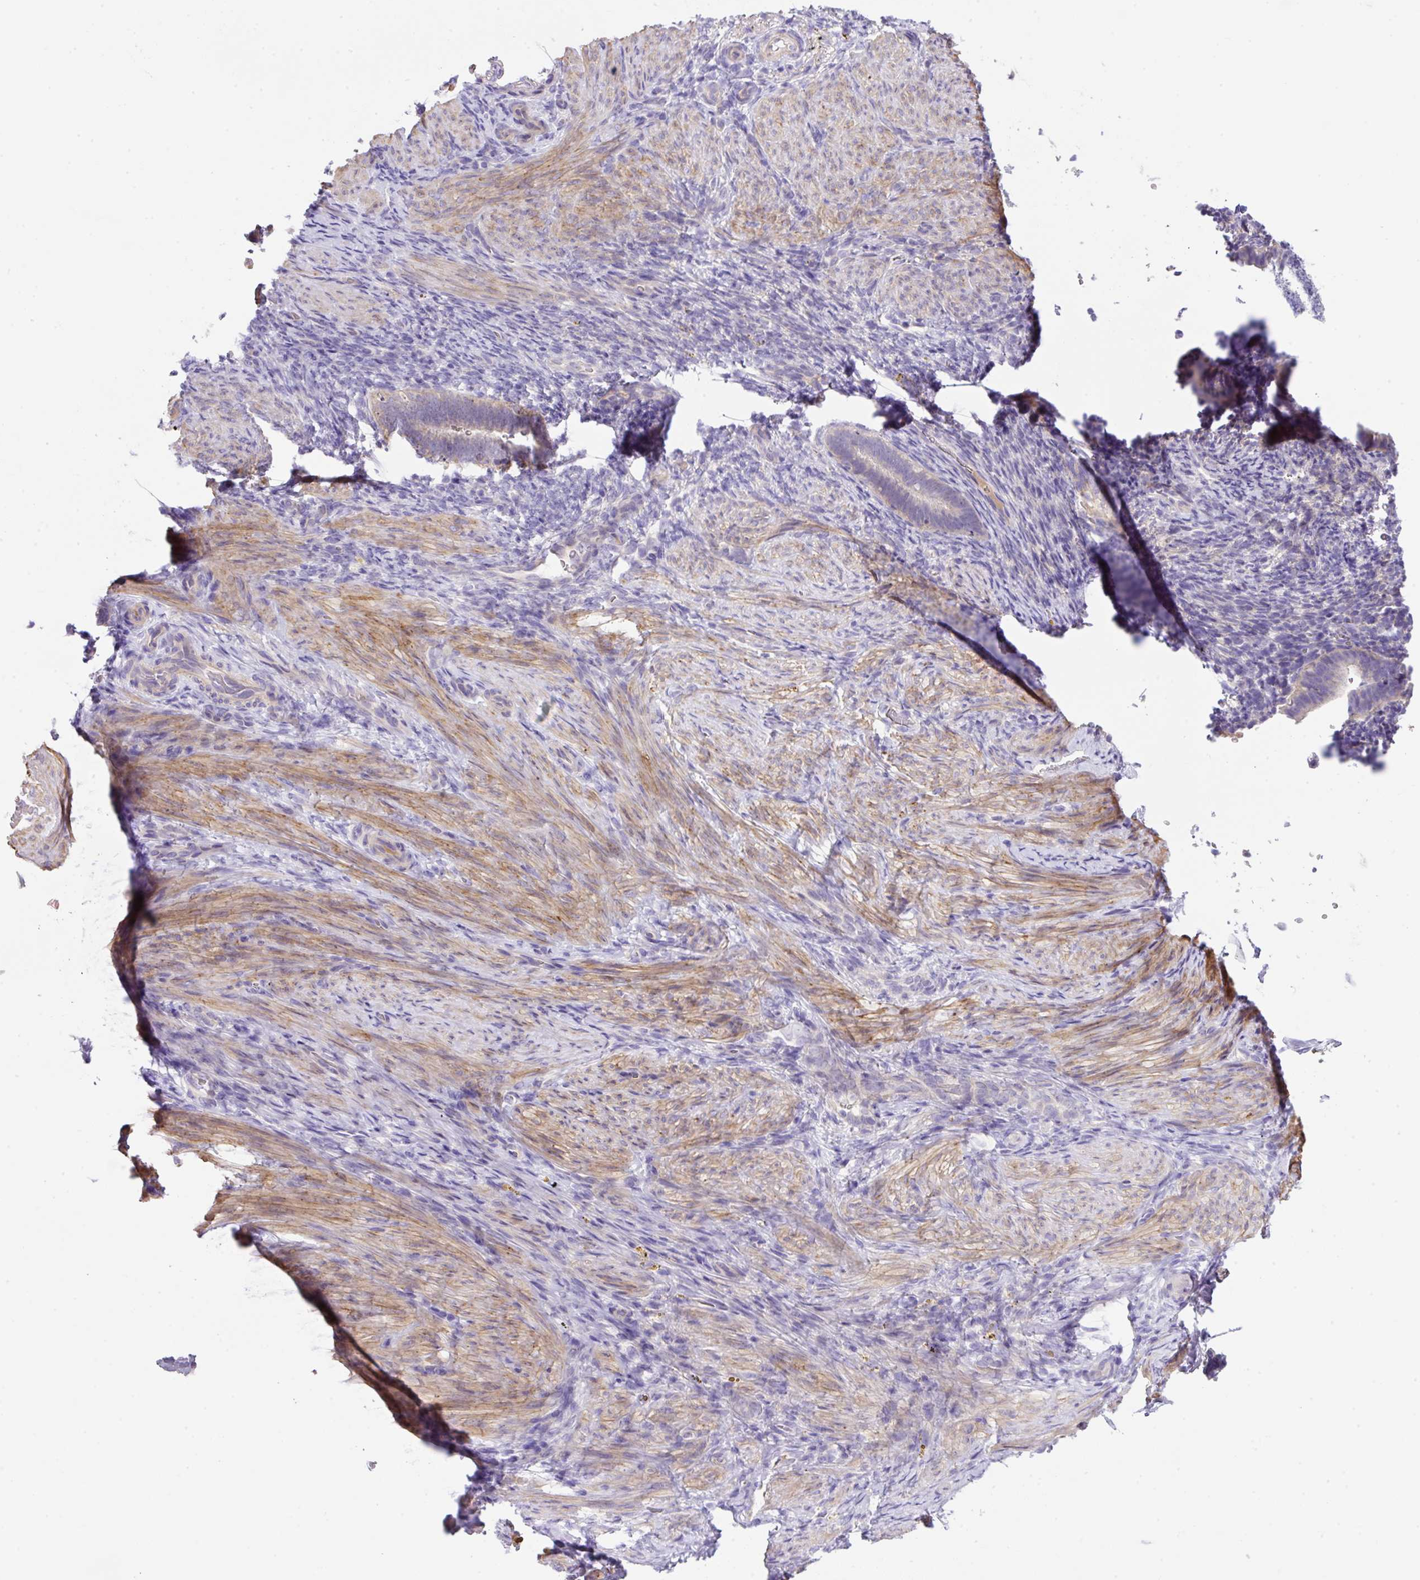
{"staining": {"intensity": "negative", "quantity": "none", "location": "none"}, "tissue": "endometrium", "cell_type": "Cells in endometrial stroma", "image_type": "normal", "snomed": [{"axis": "morphology", "description": "Normal tissue, NOS"}, {"axis": "topography", "description": "Endometrium"}], "caption": "Immunohistochemistry photomicrograph of unremarkable endometrium stained for a protein (brown), which reveals no positivity in cells in endometrial stroma. Brightfield microscopy of immunohistochemistry (IHC) stained with DAB (3,3'-diaminobenzidine) (brown) and hematoxylin (blue), captured at high magnification.", "gene": "NPTN", "patient": {"sex": "female", "age": 34}}